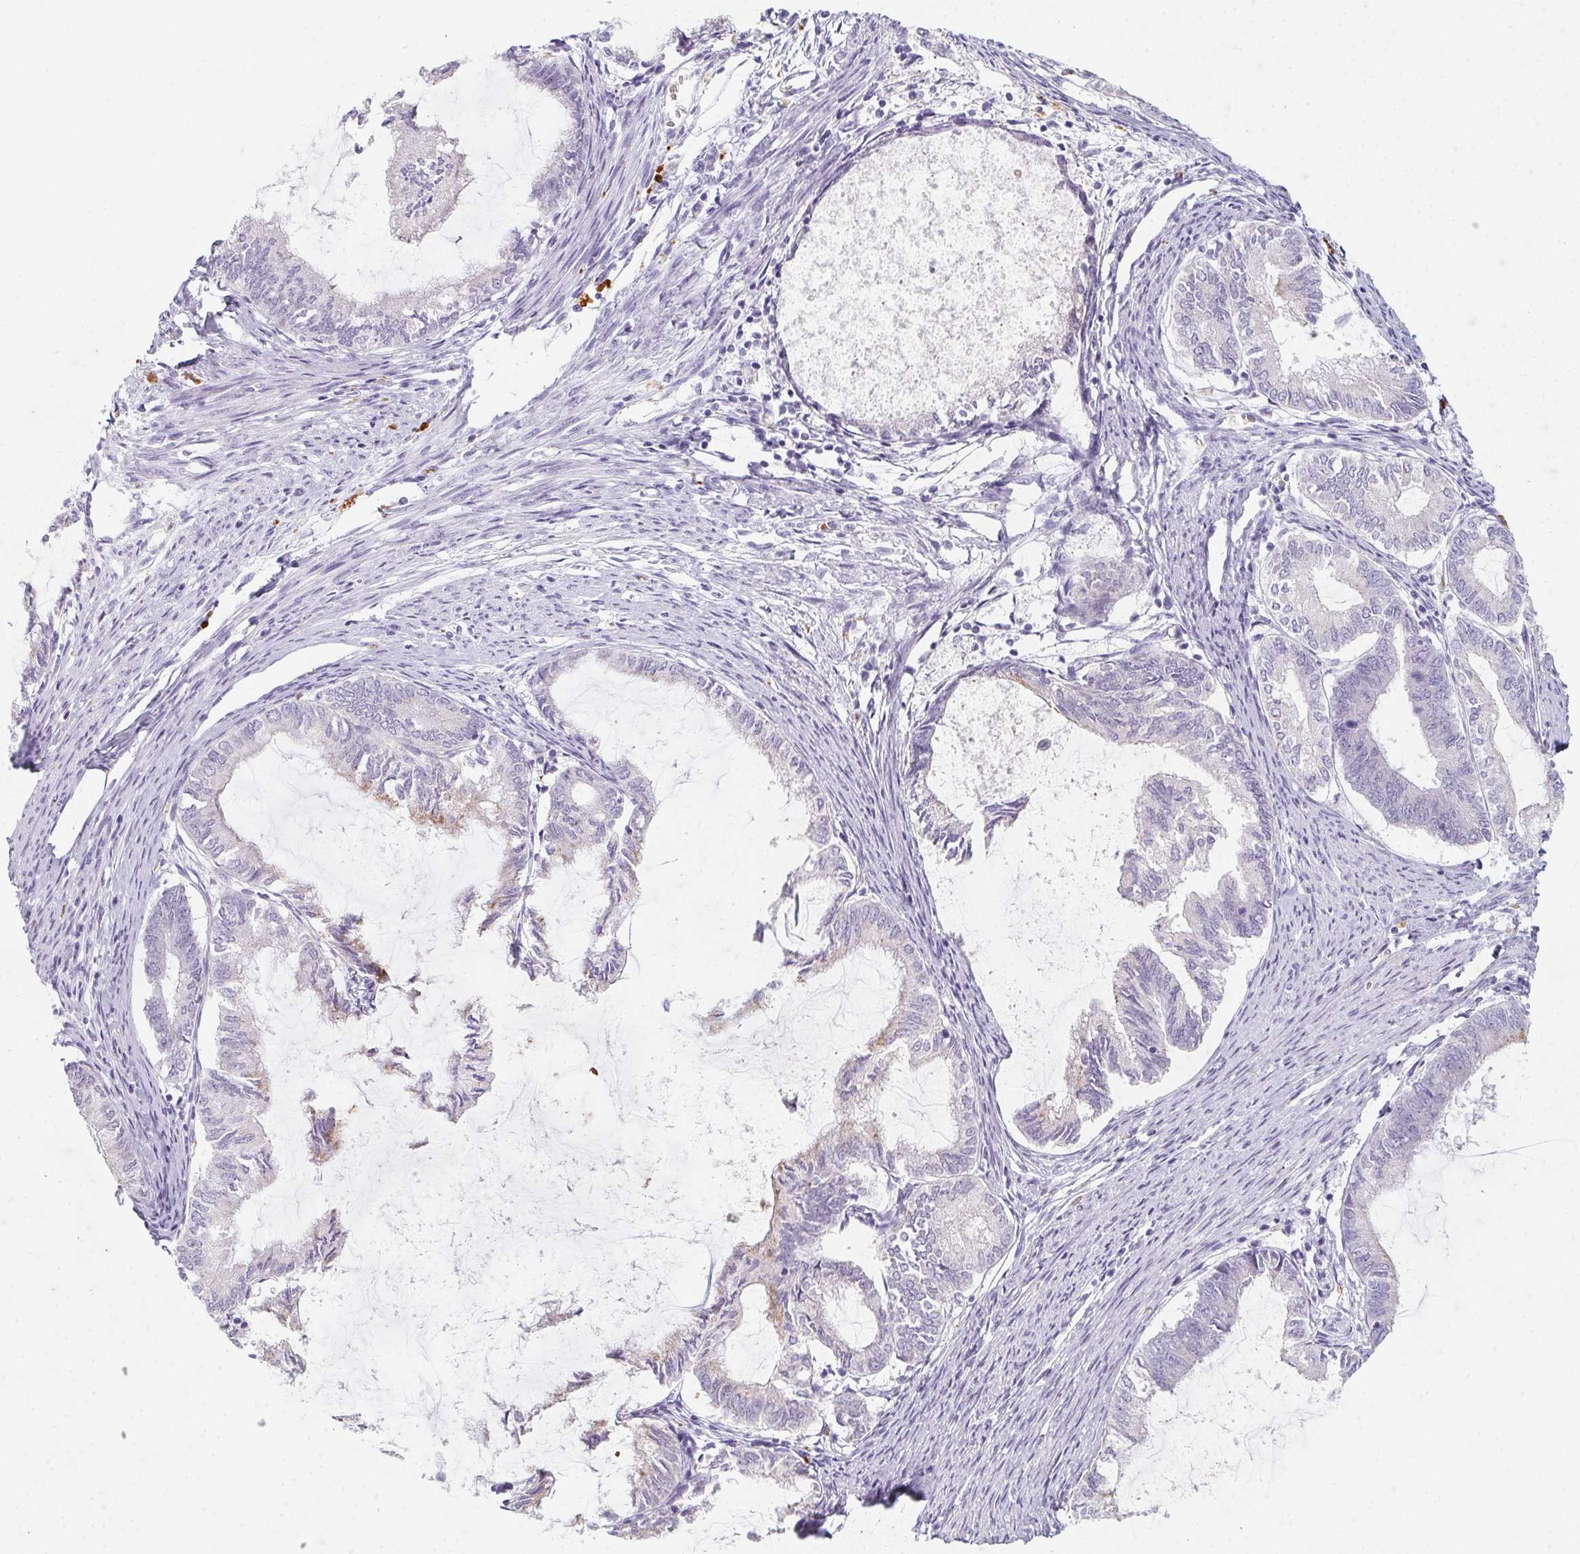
{"staining": {"intensity": "negative", "quantity": "none", "location": "none"}, "tissue": "endometrial cancer", "cell_type": "Tumor cells", "image_type": "cancer", "snomed": [{"axis": "morphology", "description": "Adenocarcinoma, NOS"}, {"axis": "topography", "description": "Endometrium"}], "caption": "Histopathology image shows no protein expression in tumor cells of endometrial cancer (adenocarcinoma) tissue.", "gene": "DCD", "patient": {"sex": "female", "age": 86}}